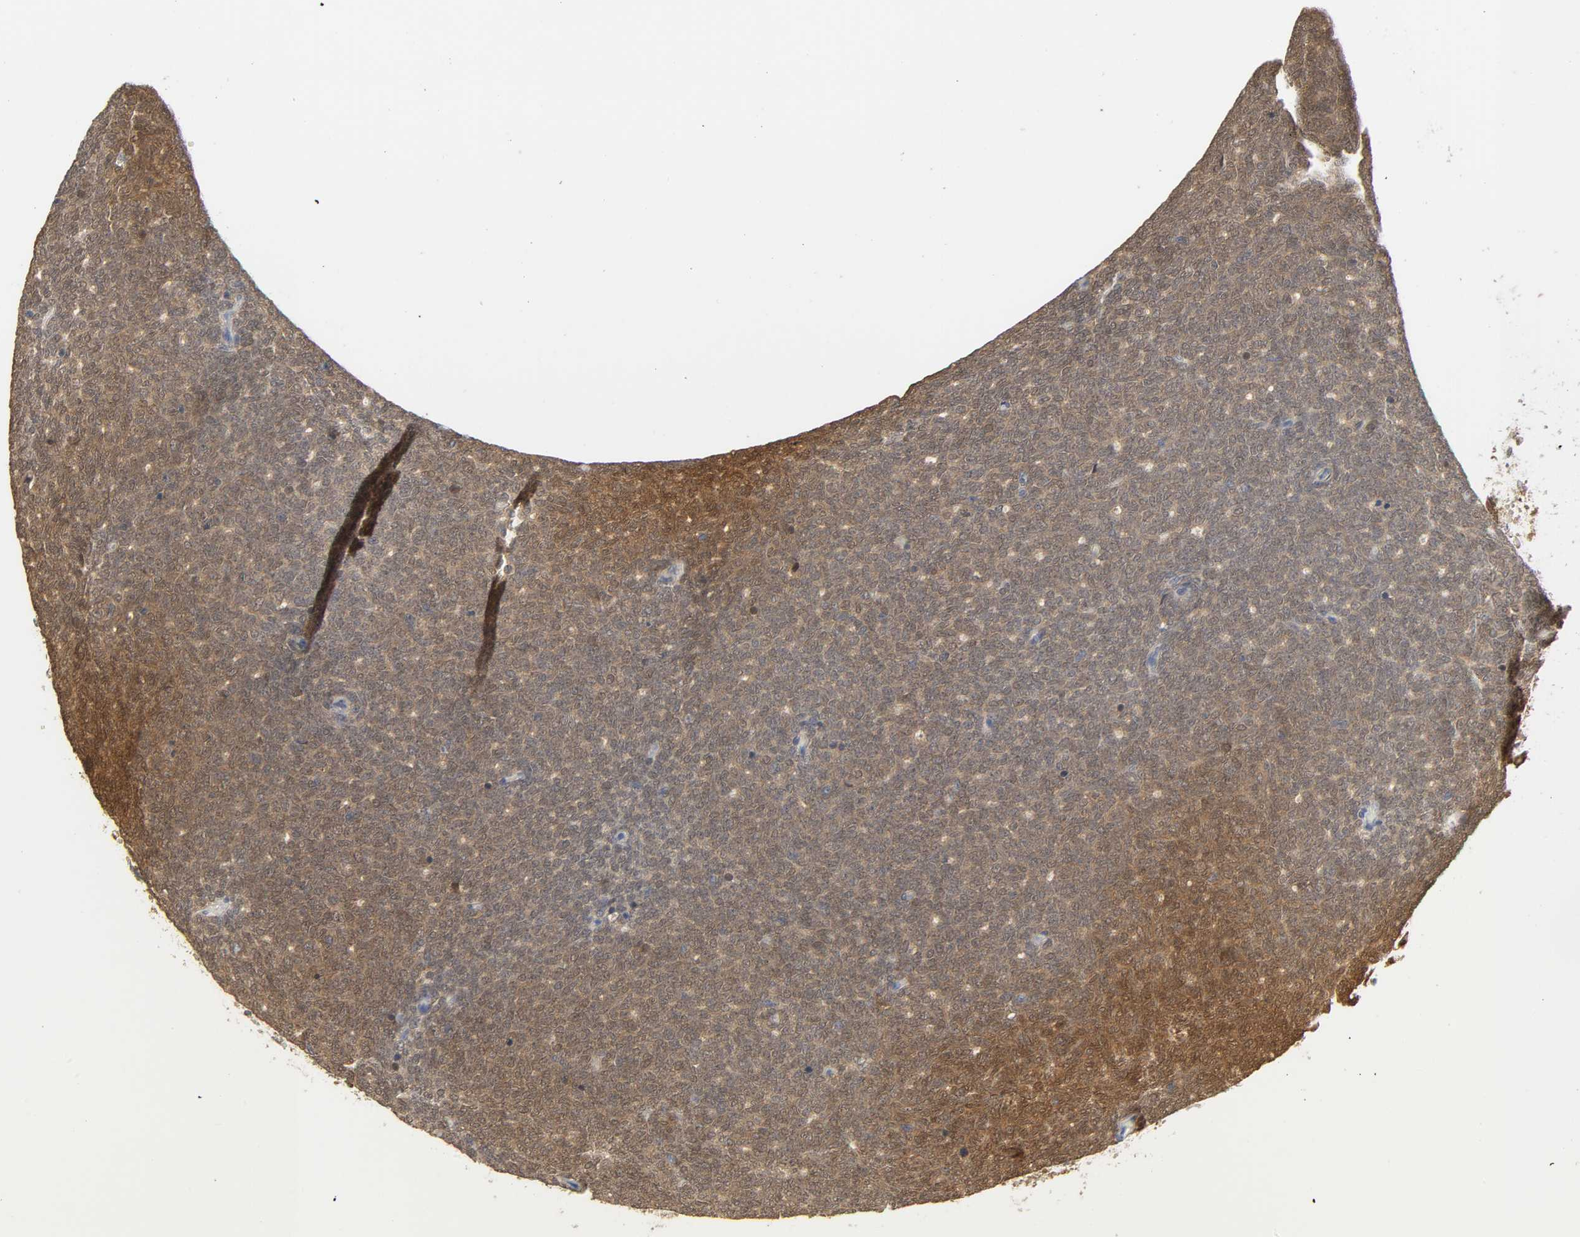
{"staining": {"intensity": "moderate", "quantity": ">75%", "location": "cytoplasmic/membranous,nuclear"}, "tissue": "renal cancer", "cell_type": "Tumor cells", "image_type": "cancer", "snomed": [{"axis": "morphology", "description": "Neoplasm, malignant, NOS"}, {"axis": "topography", "description": "Kidney"}], "caption": "Immunohistochemistry (IHC) photomicrograph of neoplastic tissue: human renal cancer (malignant neoplasm) stained using immunohistochemistry (IHC) displays medium levels of moderate protein expression localized specifically in the cytoplasmic/membranous and nuclear of tumor cells, appearing as a cytoplasmic/membranous and nuclear brown color.", "gene": "MIF", "patient": {"sex": "male", "age": 28}}